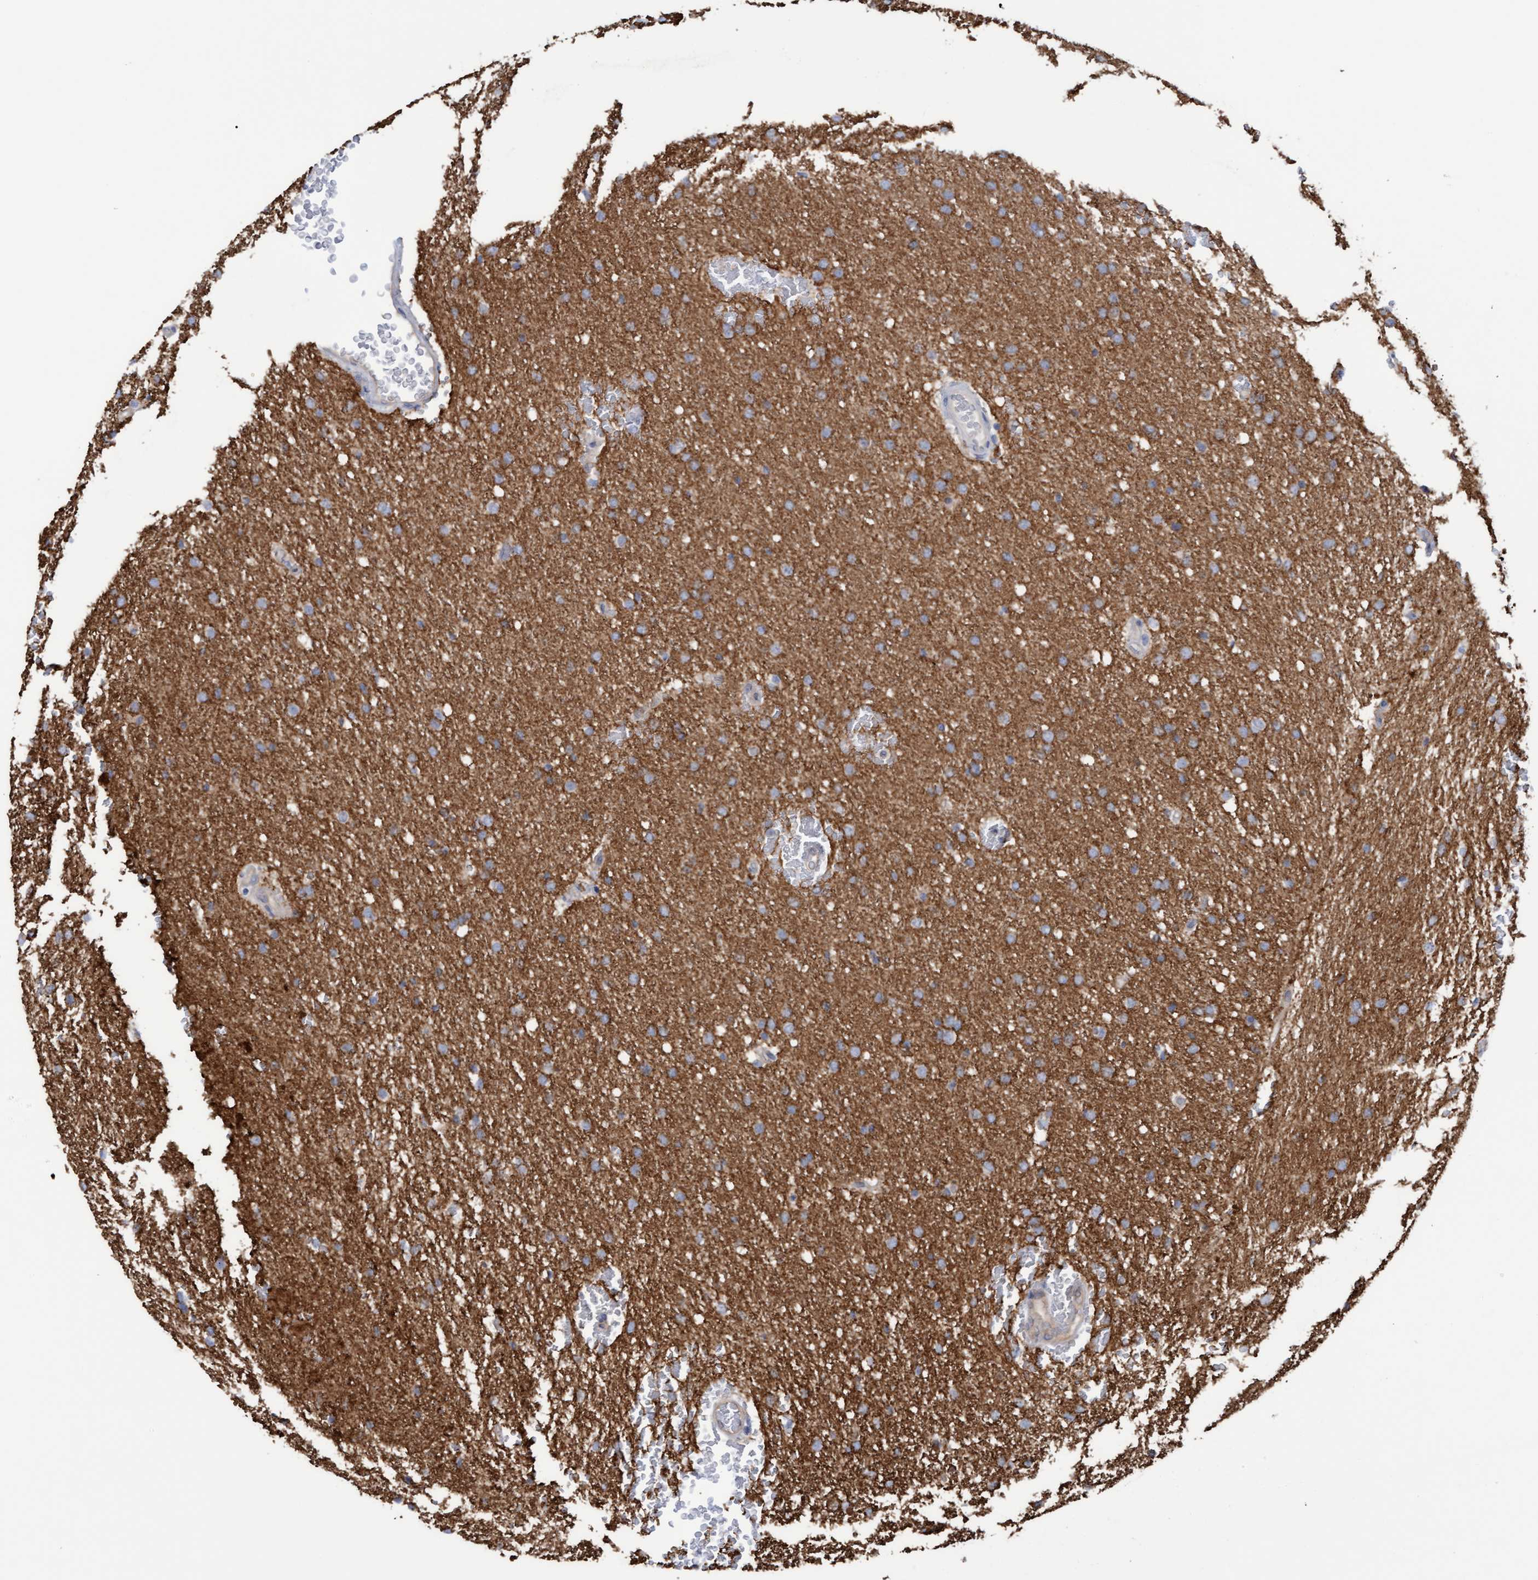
{"staining": {"intensity": "moderate", "quantity": ">75%", "location": "cytoplasmic/membranous"}, "tissue": "glioma", "cell_type": "Tumor cells", "image_type": "cancer", "snomed": [{"axis": "morphology", "description": "Glioma, malignant, Low grade"}, {"axis": "topography", "description": "Brain"}], "caption": "The photomicrograph demonstrates immunohistochemical staining of glioma. There is moderate cytoplasmic/membranous staining is appreciated in approximately >75% of tumor cells. (IHC, brightfield microscopy, high magnification).", "gene": "STXBP1", "patient": {"sex": "female", "age": 37}}